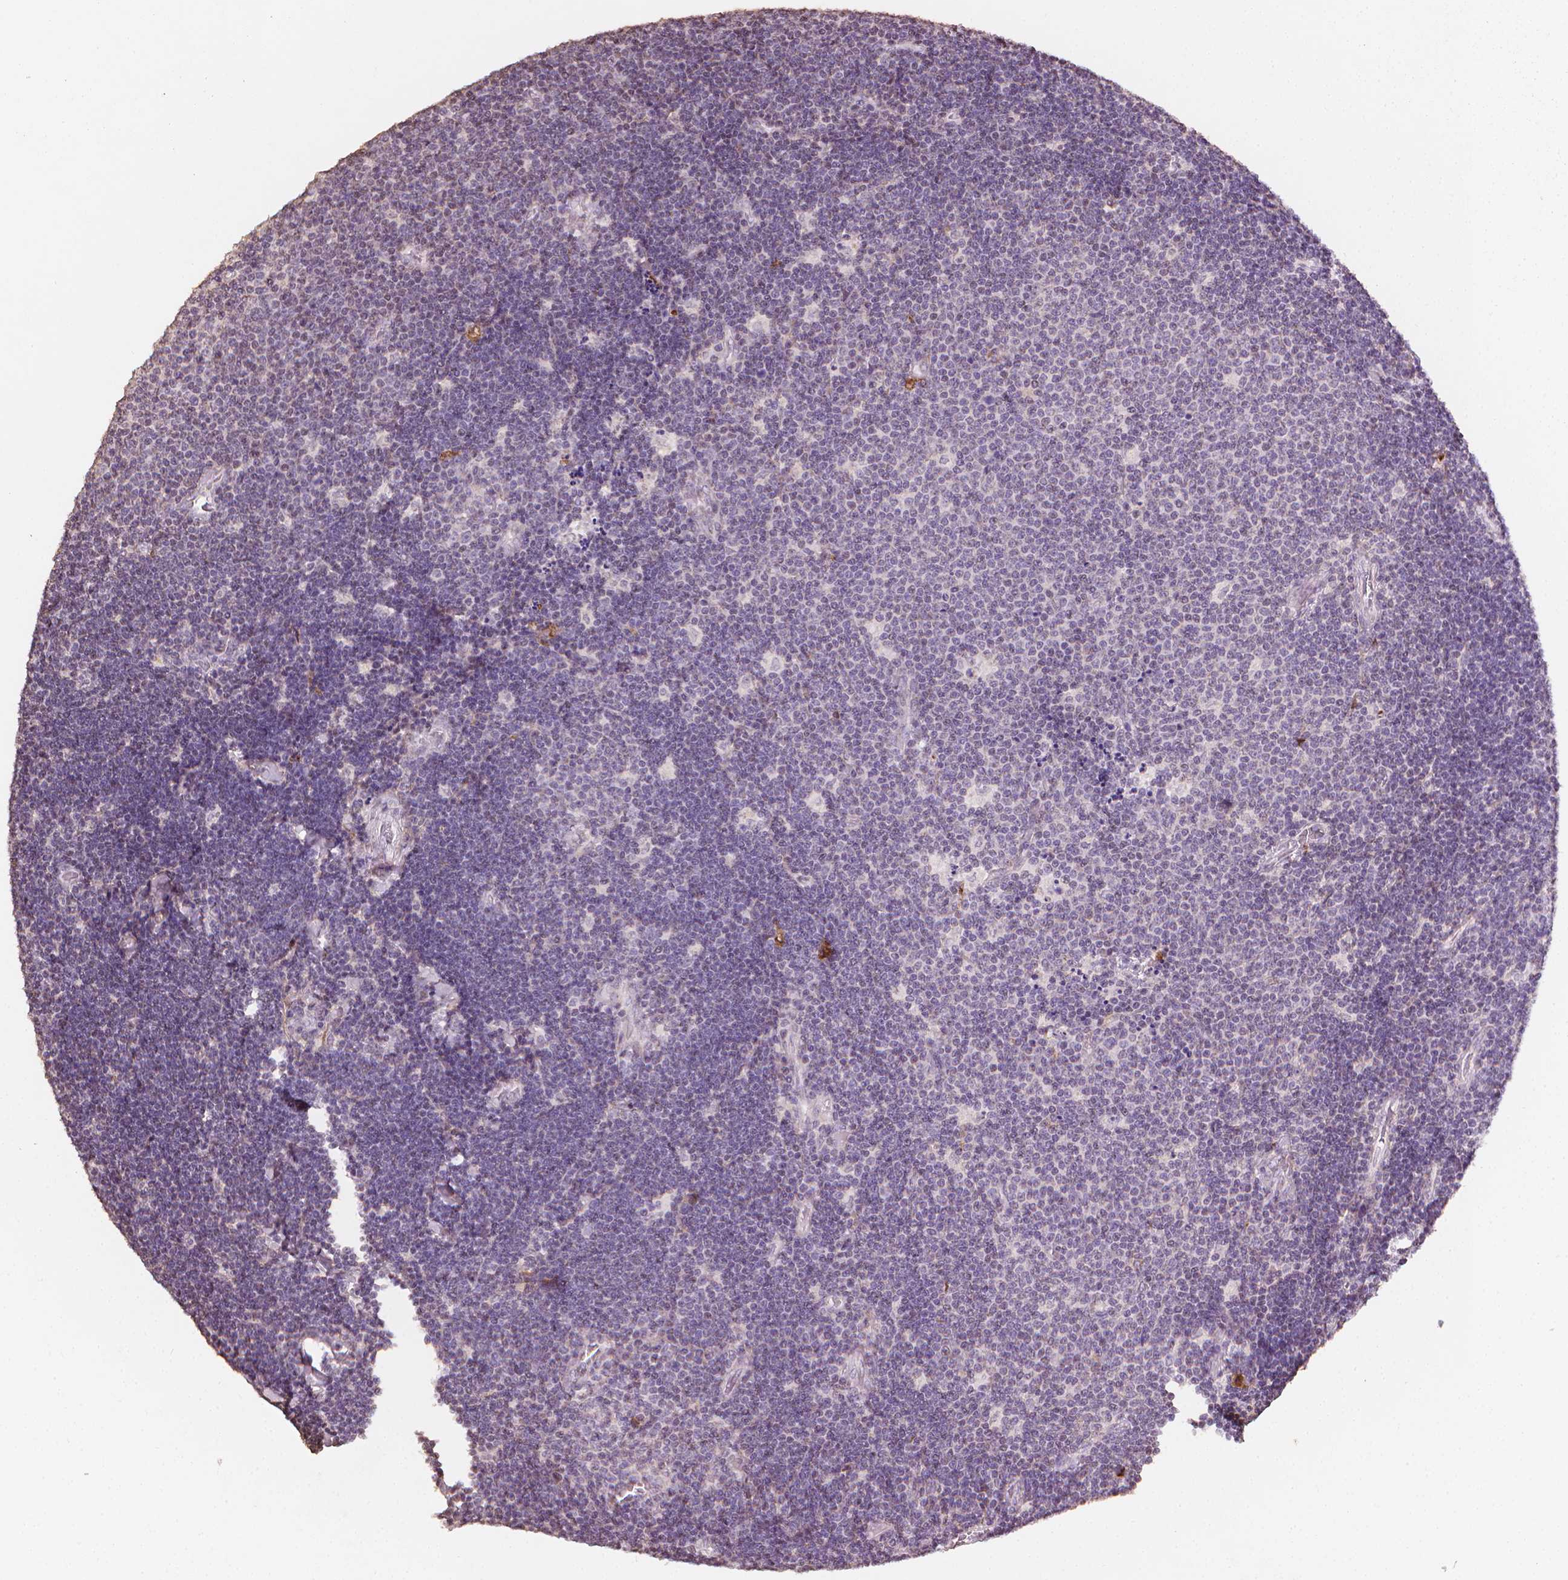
{"staining": {"intensity": "negative", "quantity": "none", "location": "none"}, "tissue": "lymphoma", "cell_type": "Tumor cells", "image_type": "cancer", "snomed": [{"axis": "morphology", "description": "Malignant lymphoma, non-Hodgkin's type, Low grade"}, {"axis": "topography", "description": "Brain"}], "caption": "The IHC micrograph has no significant staining in tumor cells of lymphoma tissue.", "gene": "DCN", "patient": {"sex": "female", "age": 66}}